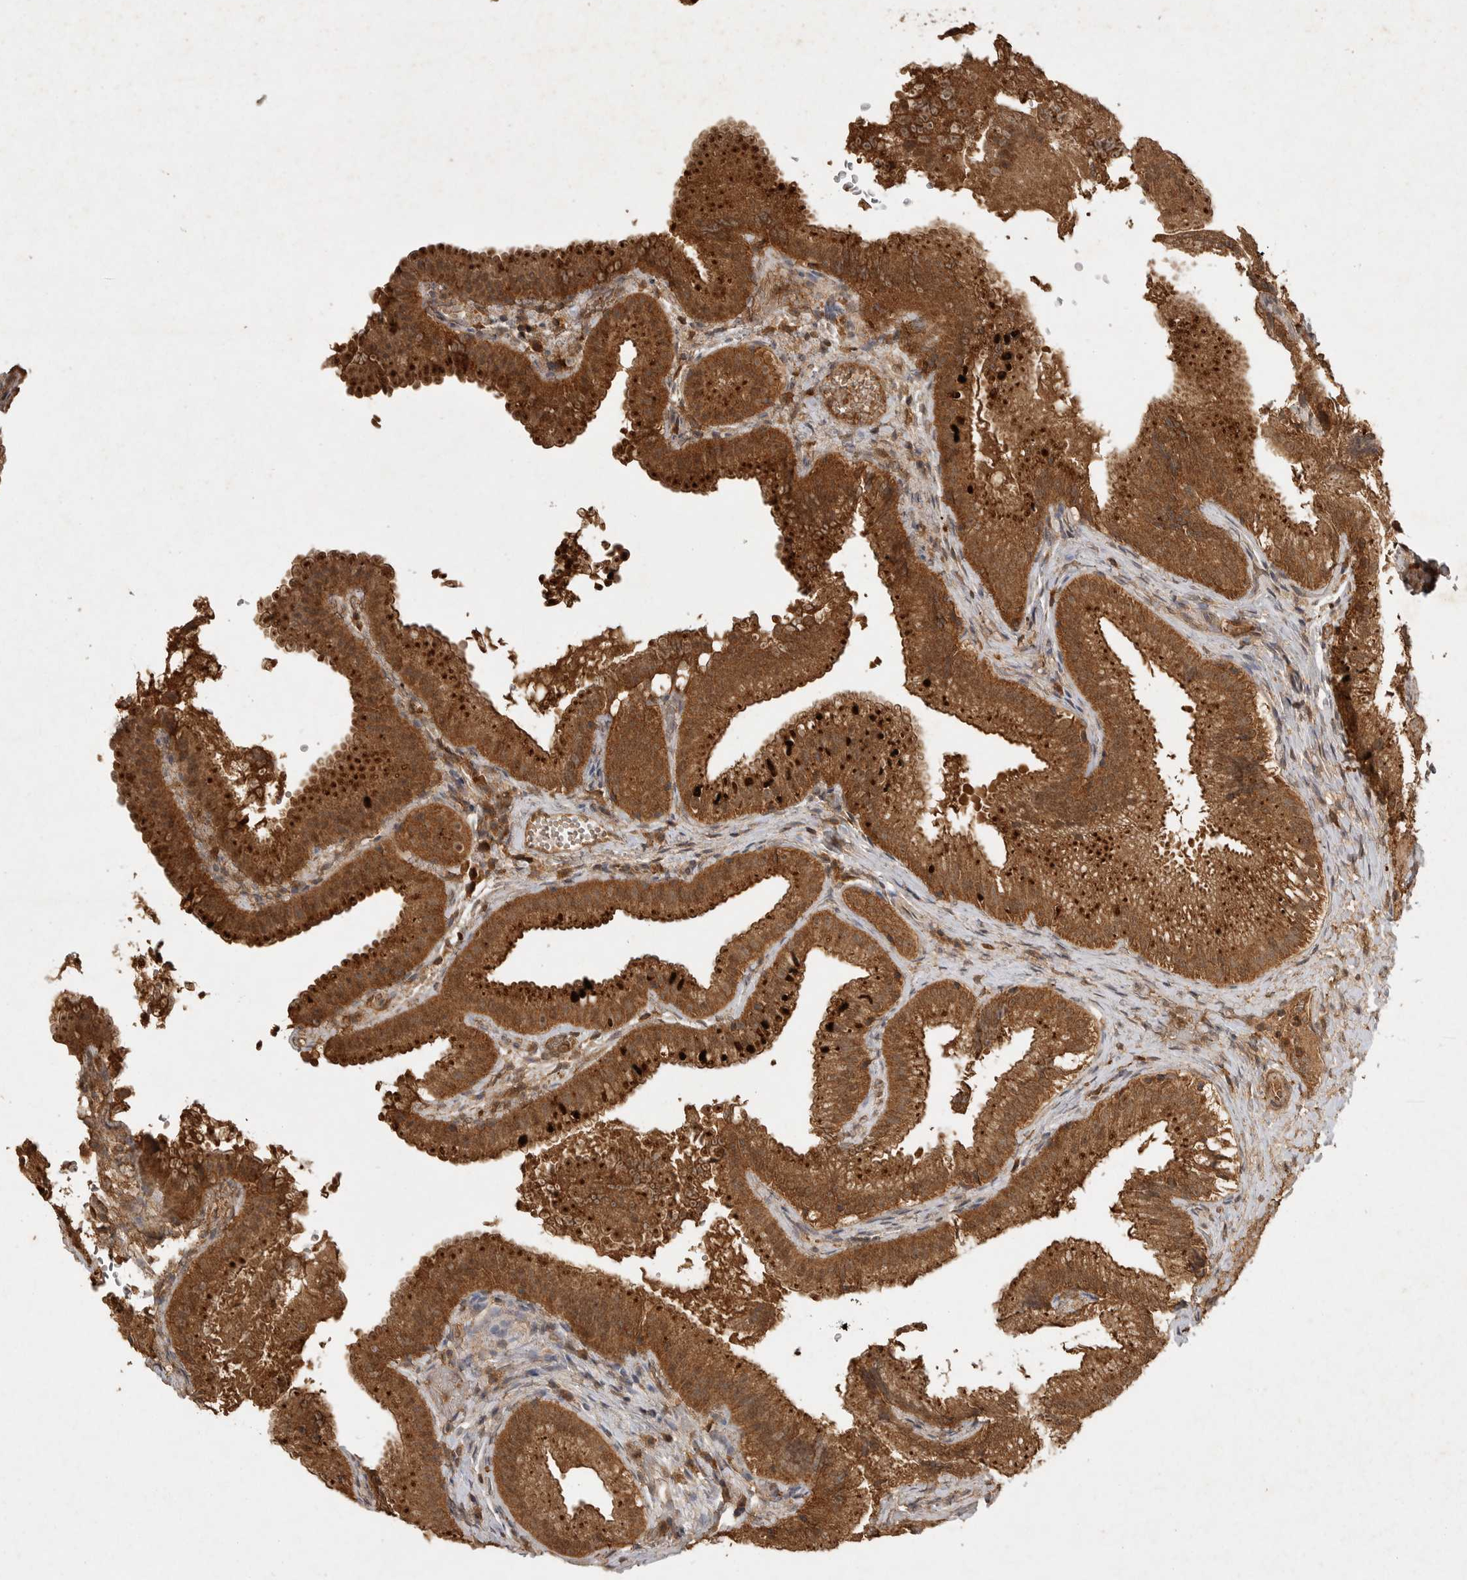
{"staining": {"intensity": "strong", "quantity": ">75%", "location": "cytoplasmic/membranous"}, "tissue": "gallbladder", "cell_type": "Glandular cells", "image_type": "normal", "snomed": [{"axis": "morphology", "description": "Normal tissue, NOS"}, {"axis": "topography", "description": "Gallbladder"}], "caption": "Immunohistochemistry (IHC) histopathology image of normal gallbladder: gallbladder stained using immunohistochemistry (IHC) exhibits high levels of strong protein expression localized specifically in the cytoplasmic/membranous of glandular cells, appearing as a cytoplasmic/membranous brown color.", "gene": "ICOSLG", "patient": {"sex": "female", "age": 30}}